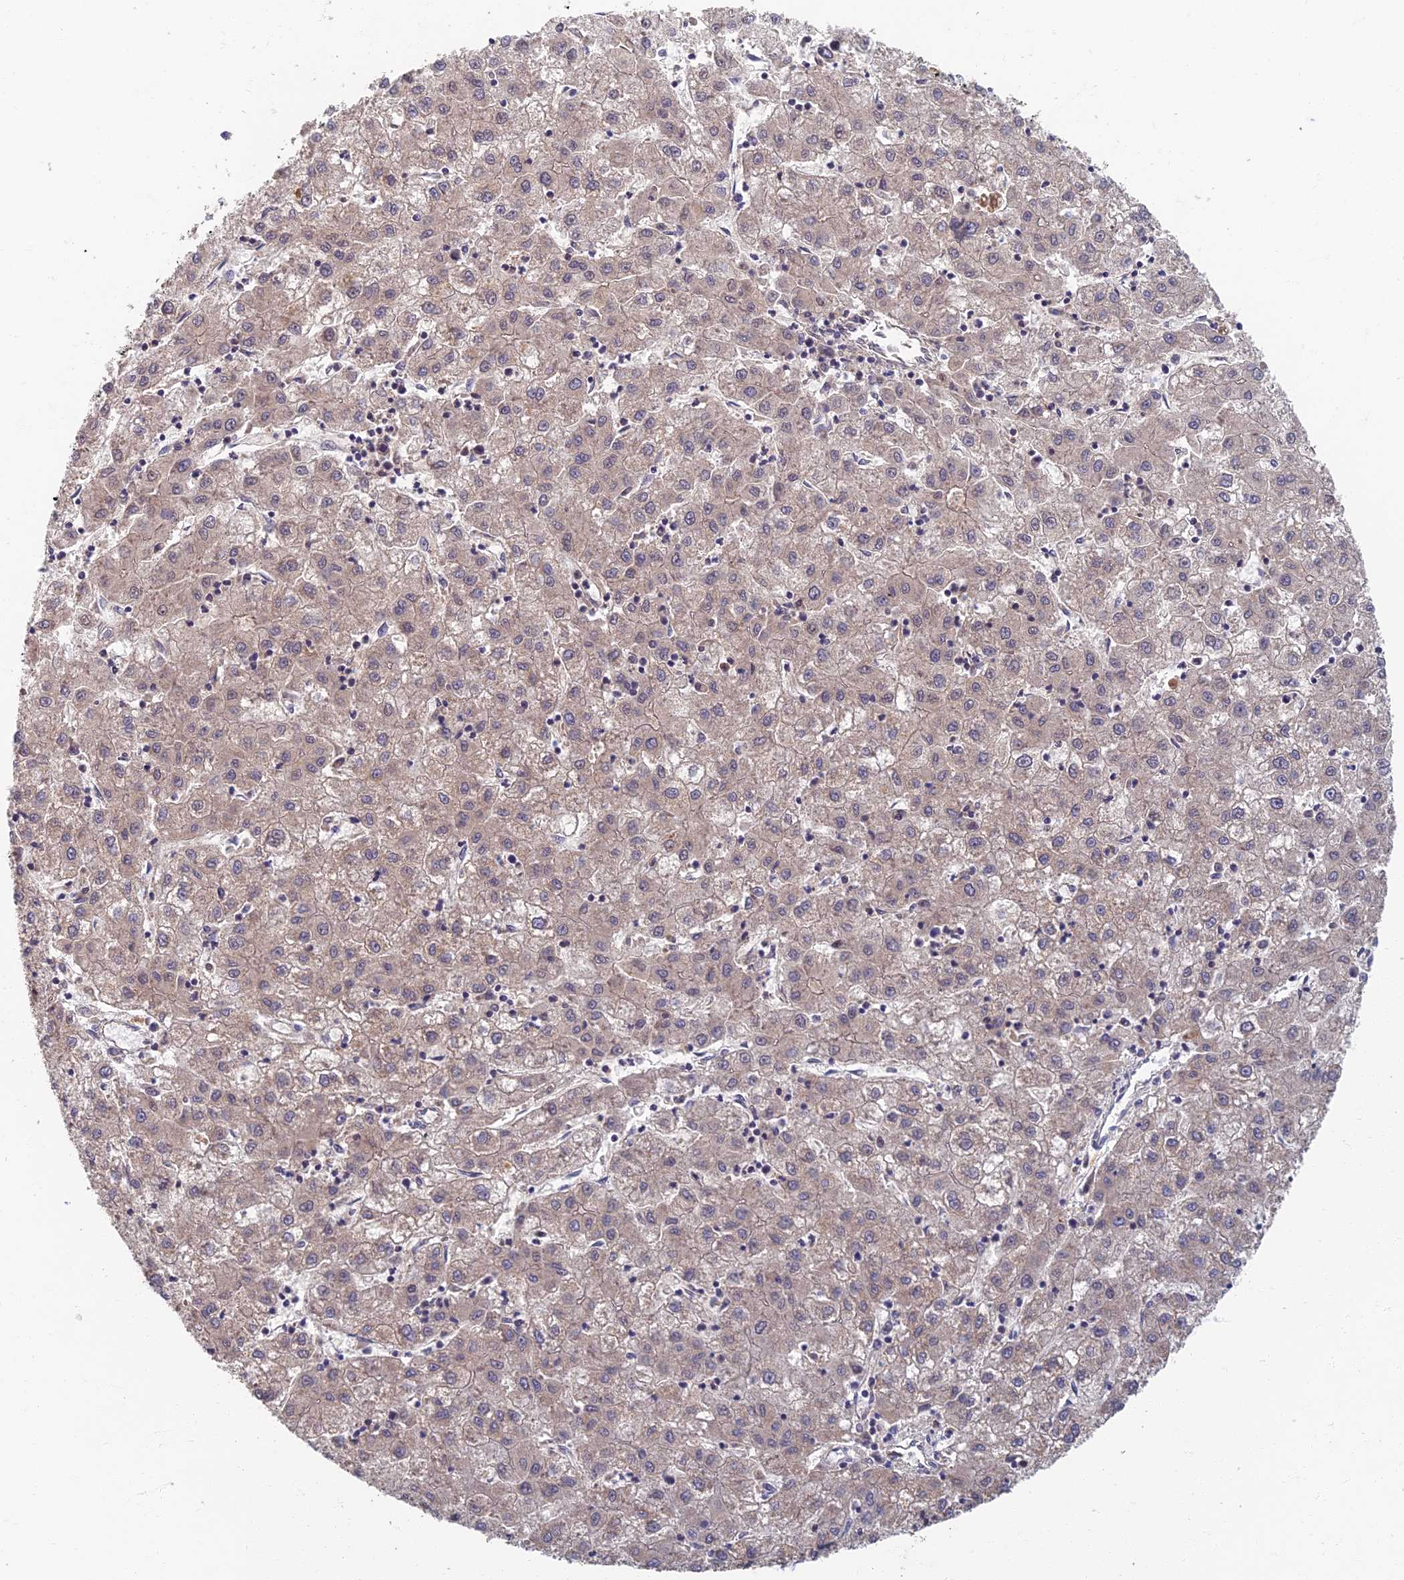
{"staining": {"intensity": "weak", "quantity": "<25%", "location": "nuclear"}, "tissue": "liver cancer", "cell_type": "Tumor cells", "image_type": "cancer", "snomed": [{"axis": "morphology", "description": "Carcinoma, Hepatocellular, NOS"}, {"axis": "topography", "description": "Liver"}], "caption": "Hepatocellular carcinoma (liver) was stained to show a protein in brown. There is no significant staining in tumor cells. (DAB (3,3'-diaminobenzidine) immunohistochemistry (IHC) with hematoxylin counter stain).", "gene": "SOGA1", "patient": {"sex": "male", "age": 72}}